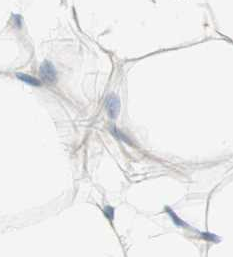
{"staining": {"intensity": "negative", "quantity": "none", "location": "none"}, "tissue": "adipose tissue", "cell_type": "Adipocytes", "image_type": "normal", "snomed": [{"axis": "morphology", "description": "Normal tissue, NOS"}, {"axis": "topography", "description": "Breast"}, {"axis": "topography", "description": "Adipose tissue"}], "caption": "A micrograph of human adipose tissue is negative for staining in adipocytes. (IHC, brightfield microscopy, high magnification).", "gene": "JPH1", "patient": {"sex": "female", "age": 25}}